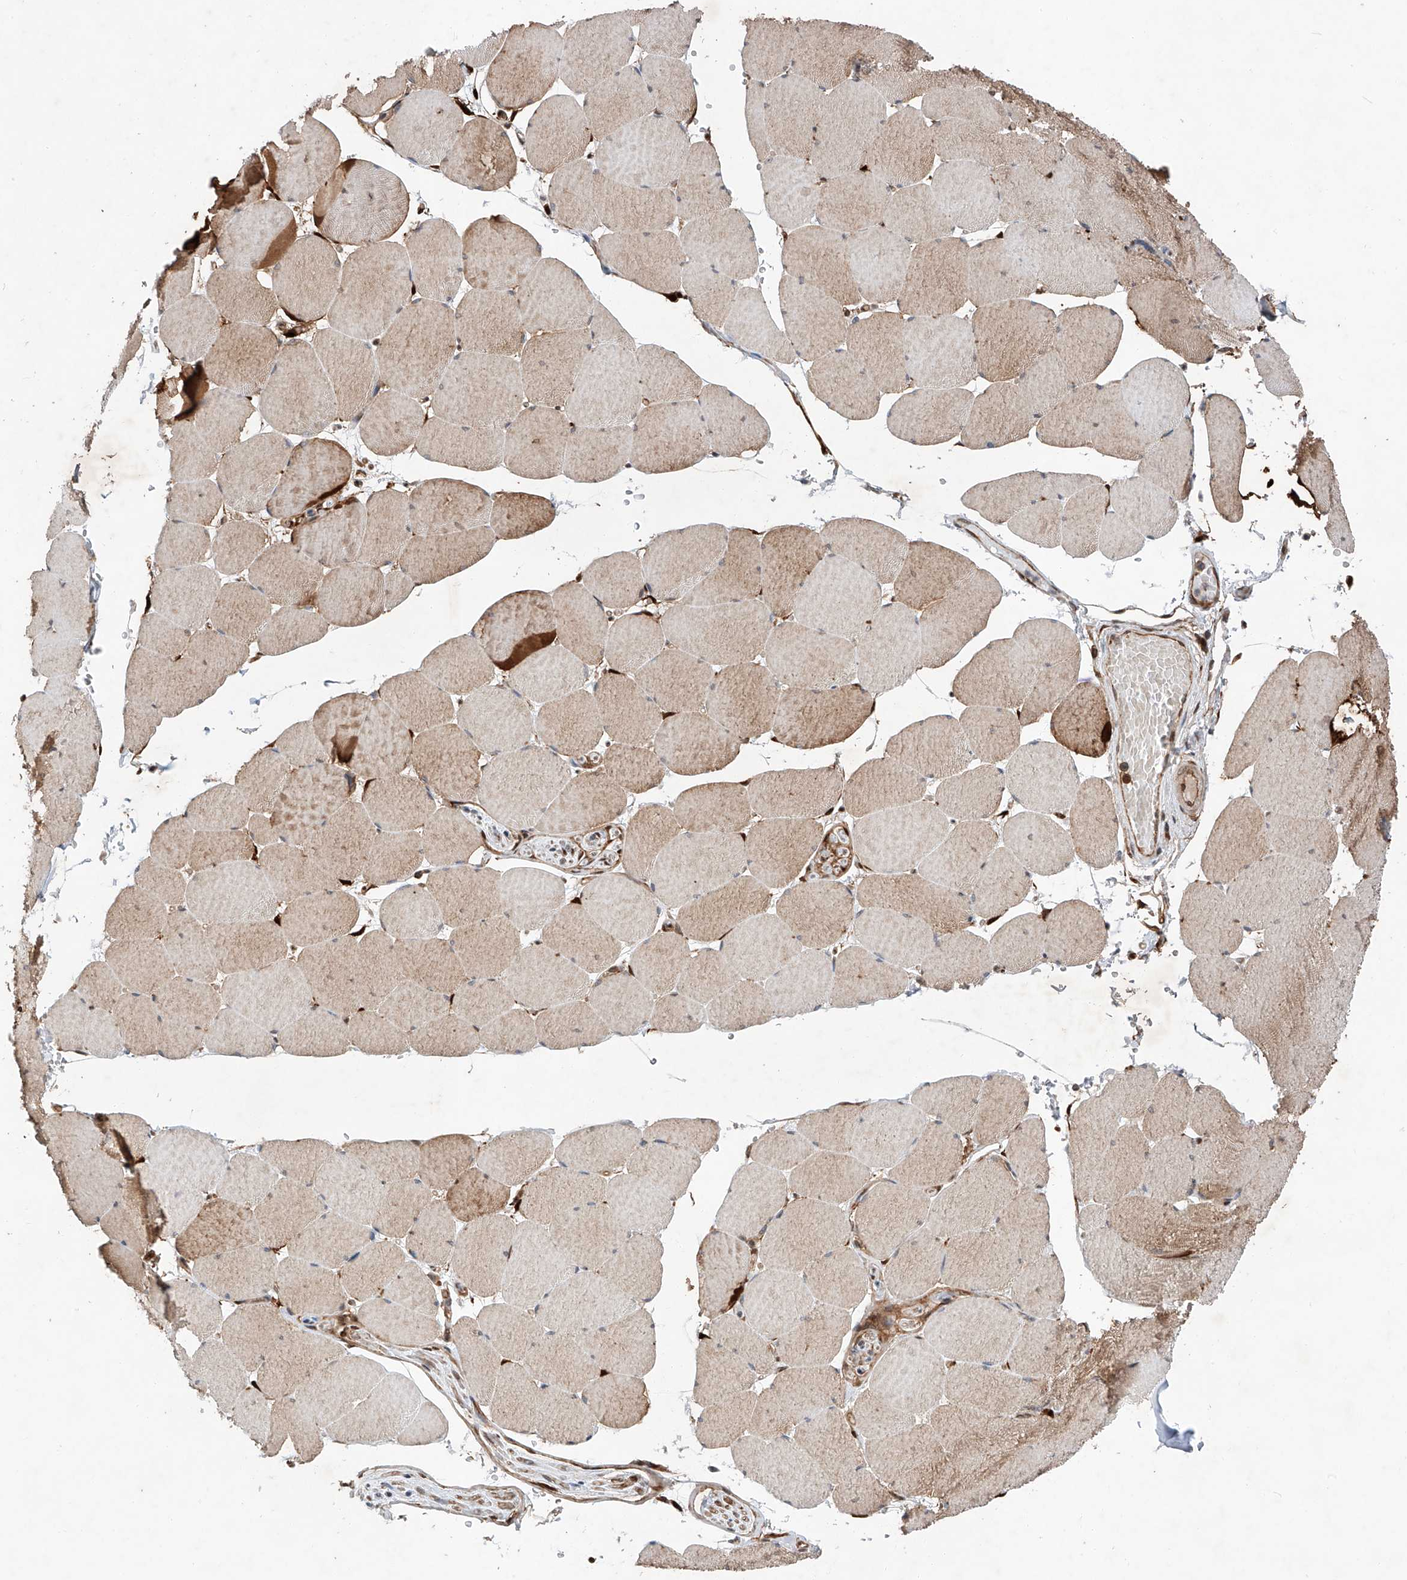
{"staining": {"intensity": "strong", "quantity": "<25%", "location": "cytoplasmic/membranous,nuclear"}, "tissue": "skeletal muscle", "cell_type": "Myocytes", "image_type": "normal", "snomed": [{"axis": "morphology", "description": "Normal tissue, NOS"}, {"axis": "topography", "description": "Skeletal muscle"}, {"axis": "topography", "description": "Head-Neck"}], "caption": "Immunohistochemical staining of benign skeletal muscle reveals strong cytoplasmic/membranous,nuclear protein staining in approximately <25% of myocytes. (DAB = brown stain, brightfield microscopy at high magnification).", "gene": "ZFP28", "patient": {"sex": "male", "age": 66}}